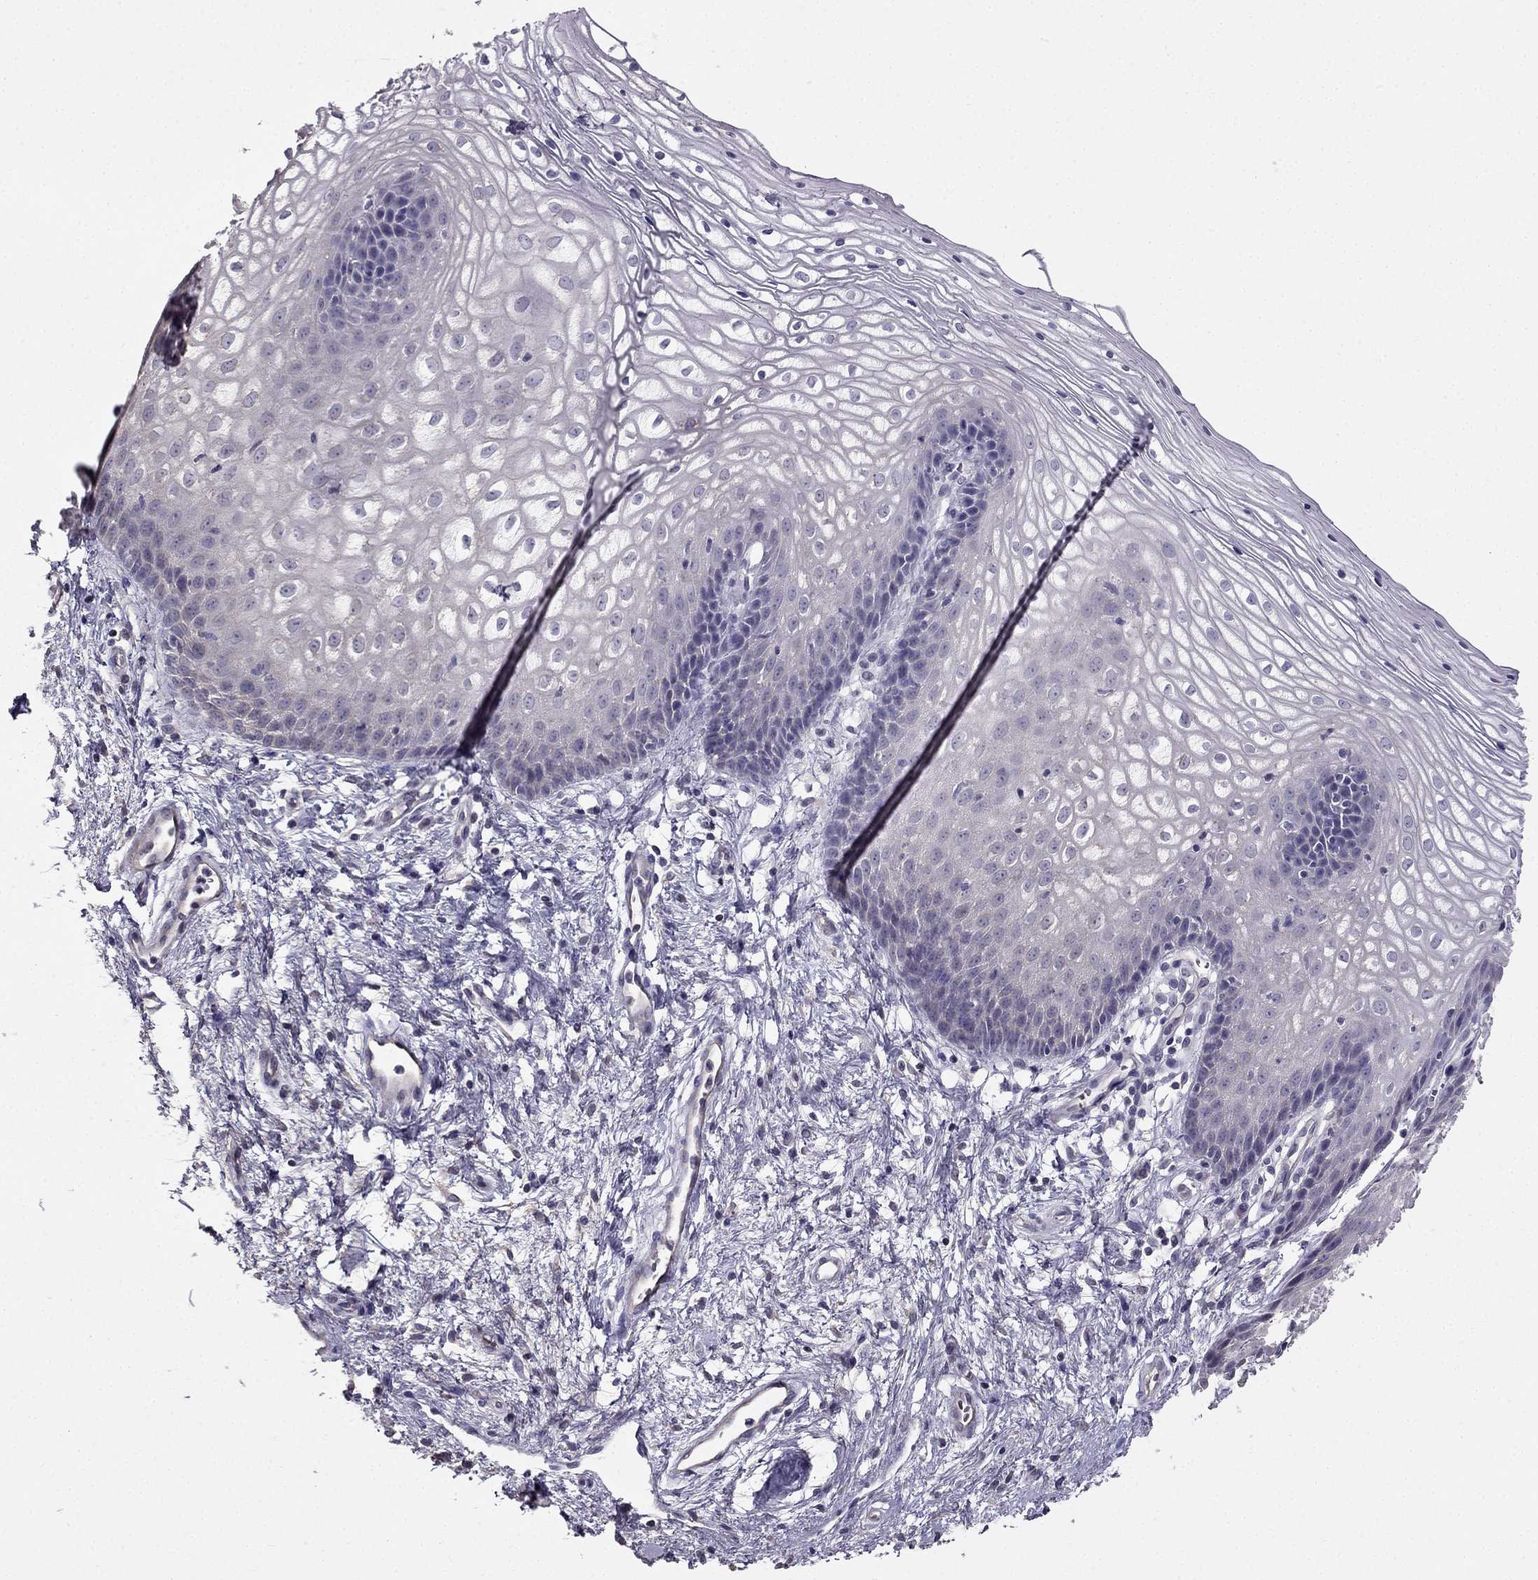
{"staining": {"intensity": "negative", "quantity": "none", "location": "none"}, "tissue": "vagina", "cell_type": "Squamous epithelial cells", "image_type": "normal", "snomed": [{"axis": "morphology", "description": "Normal tissue, NOS"}, {"axis": "topography", "description": "Vagina"}], "caption": "This is an immunohistochemistry photomicrograph of unremarkable vagina. There is no expression in squamous epithelial cells.", "gene": "HSFX1", "patient": {"sex": "female", "age": 34}}